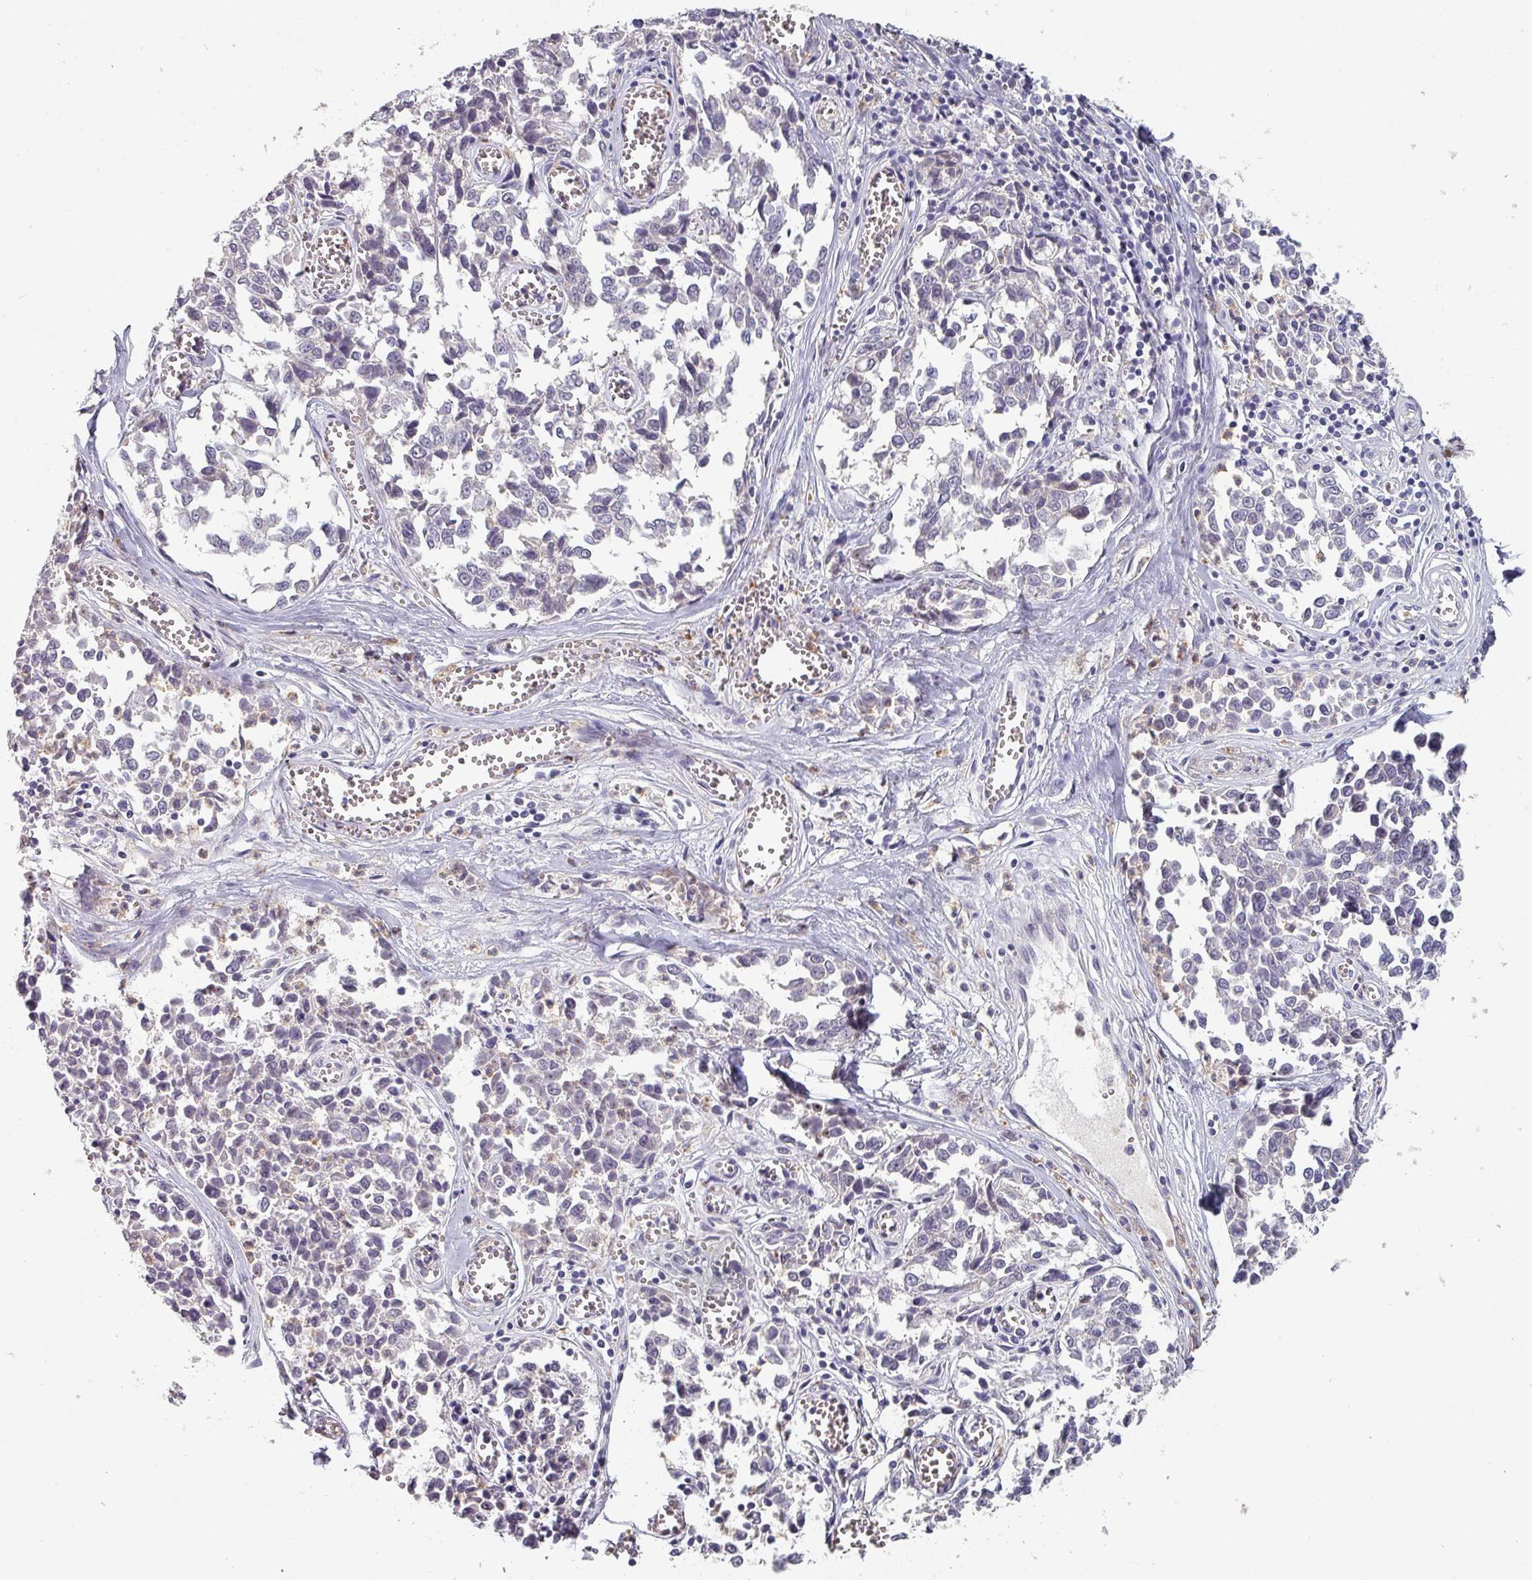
{"staining": {"intensity": "negative", "quantity": "none", "location": "none"}, "tissue": "melanoma", "cell_type": "Tumor cells", "image_type": "cancer", "snomed": [{"axis": "morphology", "description": "Malignant melanoma, NOS"}, {"axis": "topography", "description": "Skin"}], "caption": "Tumor cells are negative for brown protein staining in melanoma.", "gene": "PRAMEF8", "patient": {"sex": "female", "age": 64}}